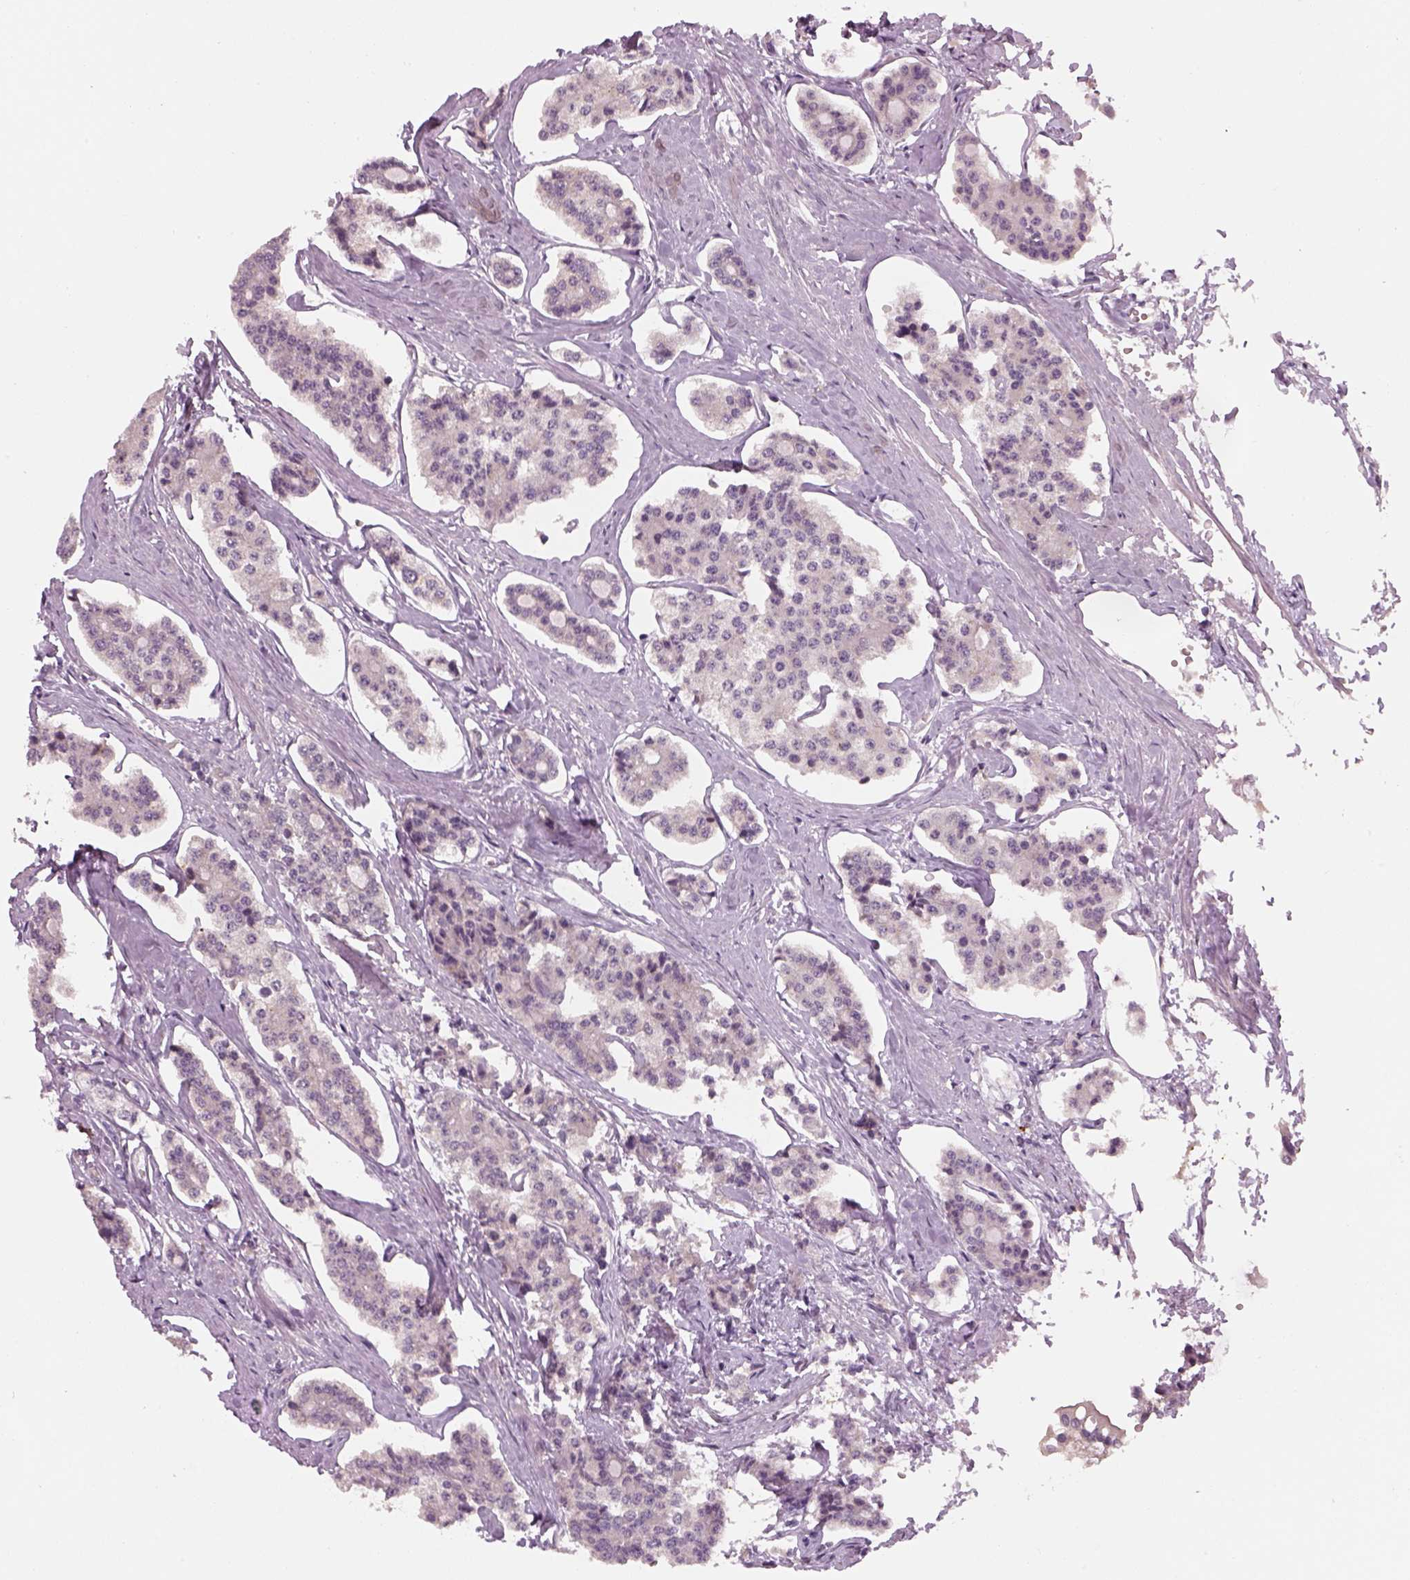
{"staining": {"intensity": "negative", "quantity": "none", "location": "none"}, "tissue": "carcinoid", "cell_type": "Tumor cells", "image_type": "cancer", "snomed": [{"axis": "morphology", "description": "Carcinoid, malignant, NOS"}, {"axis": "topography", "description": "Small intestine"}], "caption": "A histopathology image of carcinoid stained for a protein shows no brown staining in tumor cells.", "gene": "GDNF", "patient": {"sex": "female", "age": 65}}